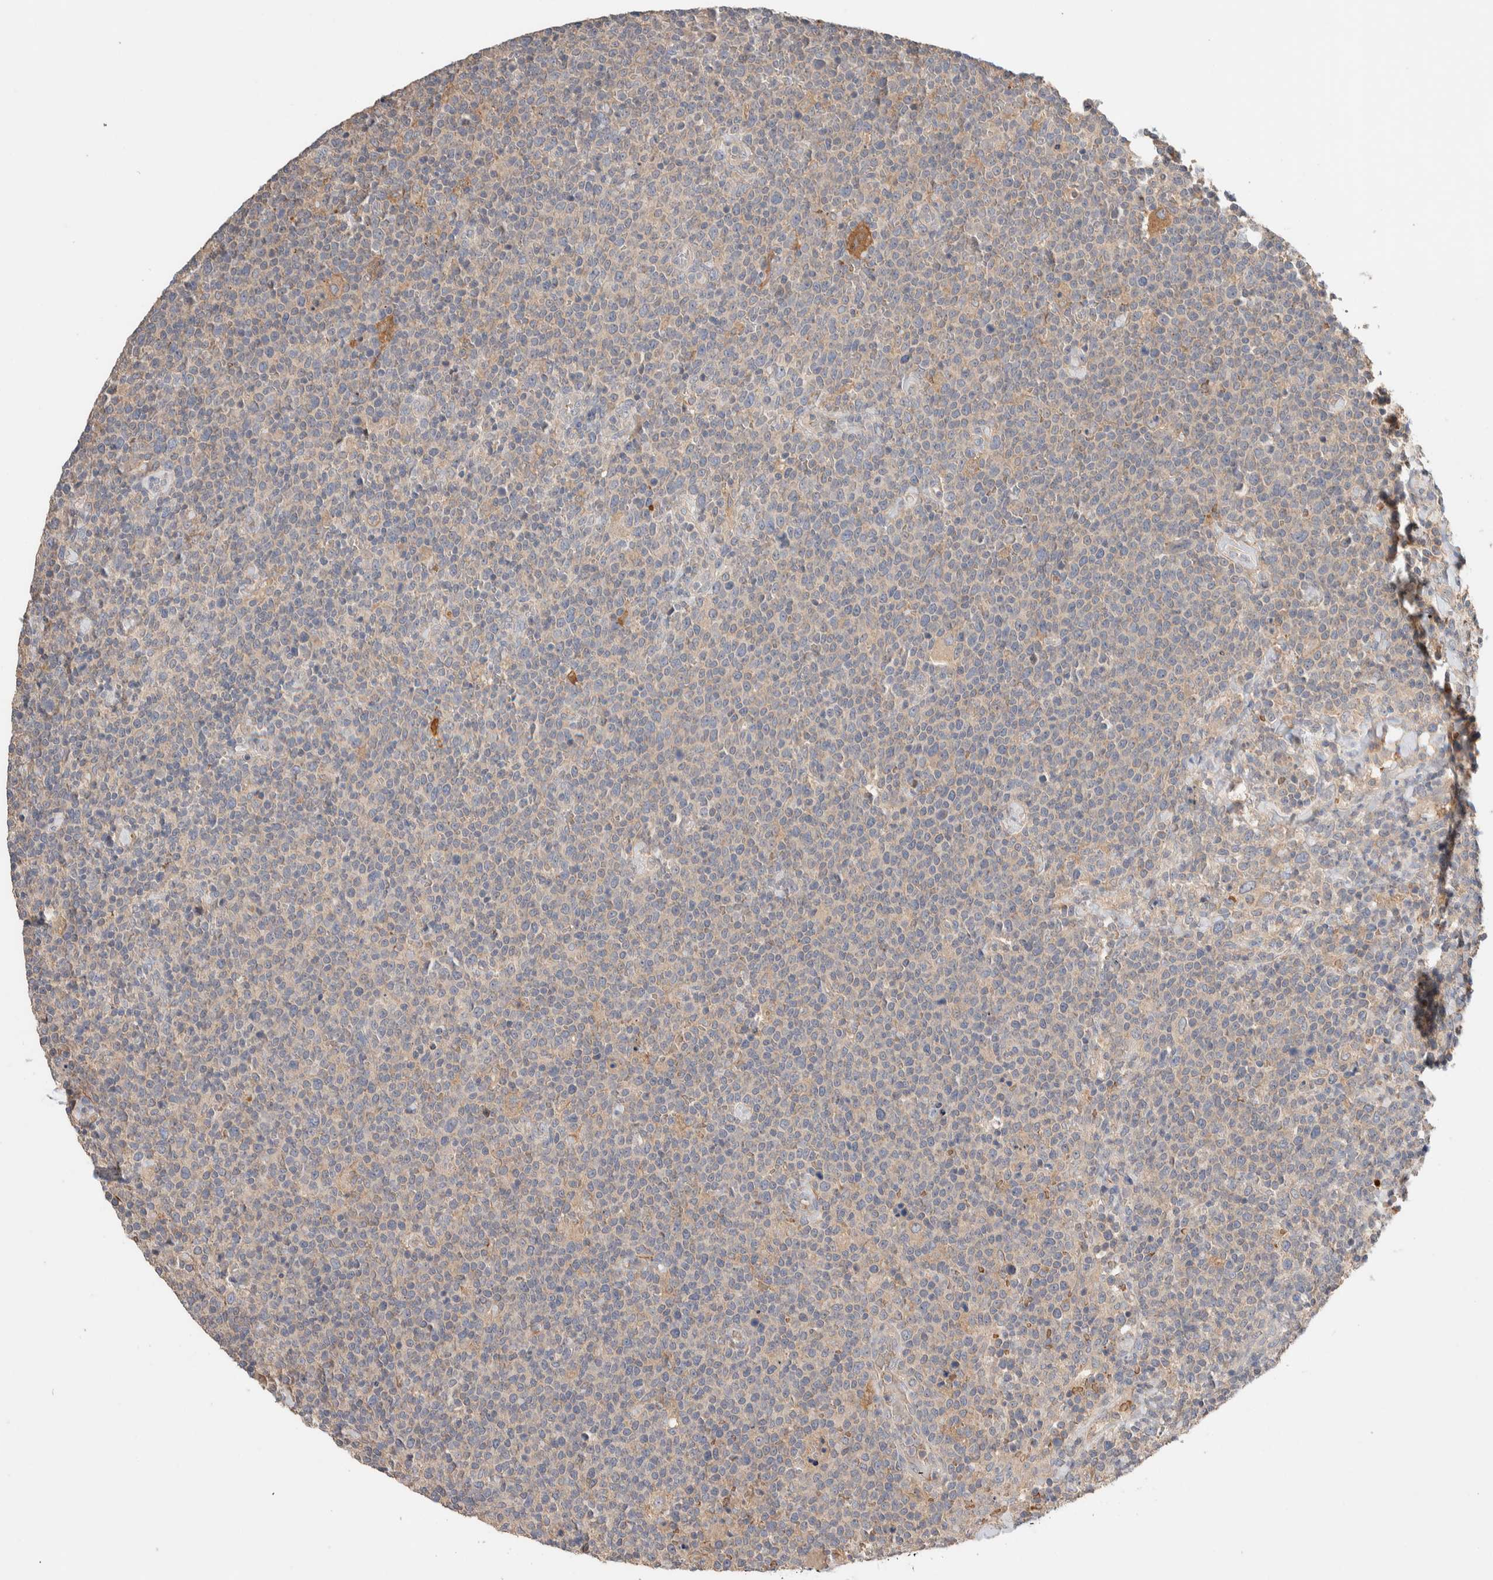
{"staining": {"intensity": "negative", "quantity": "none", "location": "none"}, "tissue": "lymphoma", "cell_type": "Tumor cells", "image_type": "cancer", "snomed": [{"axis": "morphology", "description": "Malignant lymphoma, non-Hodgkin's type, High grade"}, {"axis": "topography", "description": "Lymph node"}], "caption": "Tumor cells are negative for protein expression in human malignant lymphoma, non-Hodgkin's type (high-grade).", "gene": "WDR91", "patient": {"sex": "male", "age": 61}}